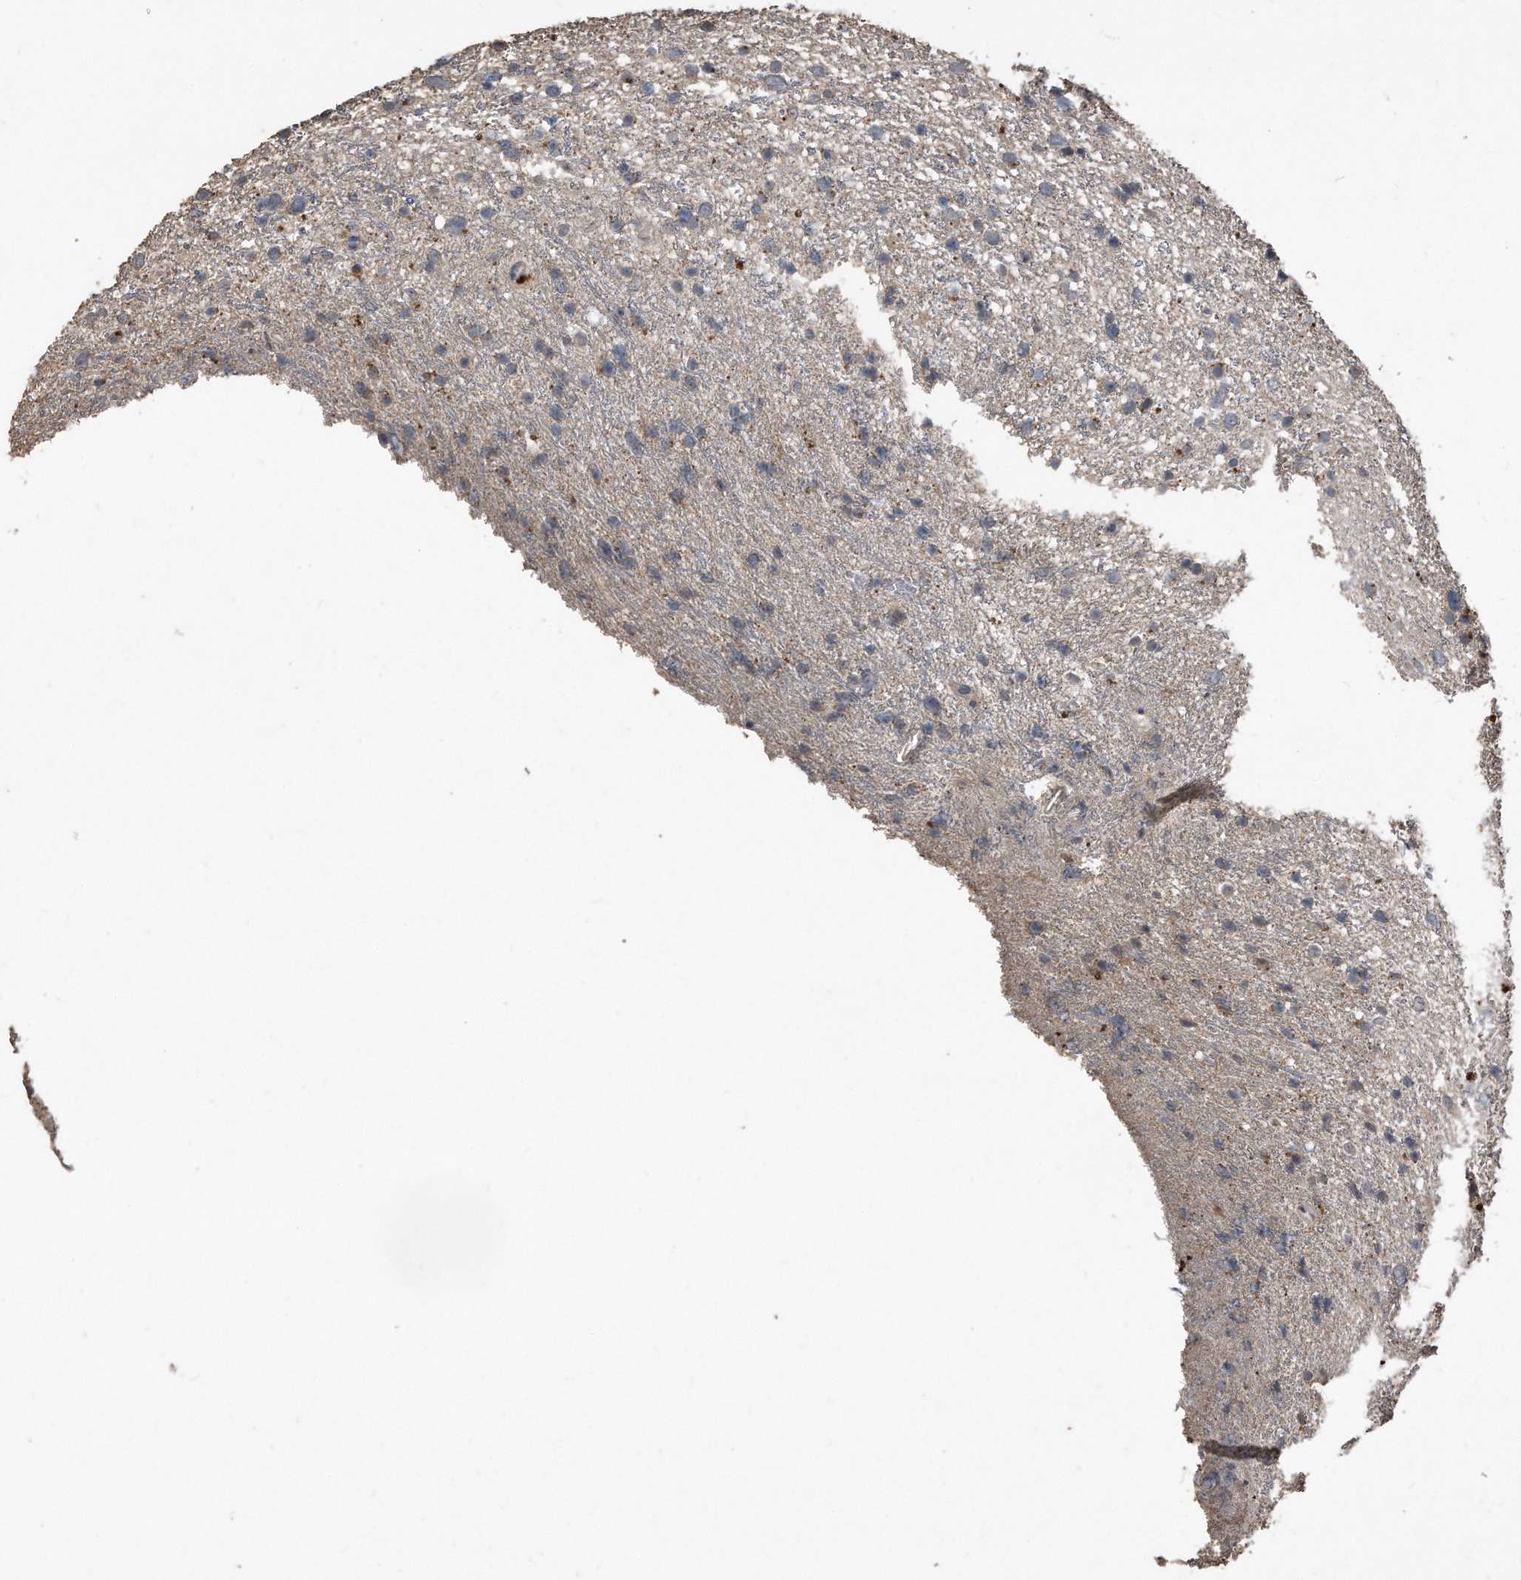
{"staining": {"intensity": "weak", "quantity": "25%-75%", "location": "cytoplasmic/membranous"}, "tissue": "glioma", "cell_type": "Tumor cells", "image_type": "cancer", "snomed": [{"axis": "morphology", "description": "Glioma, malignant, Low grade"}, {"axis": "topography", "description": "Cerebral cortex"}], "caption": "Malignant glioma (low-grade) stained with a protein marker shows weak staining in tumor cells.", "gene": "ANKRD10", "patient": {"sex": "female", "age": 39}}